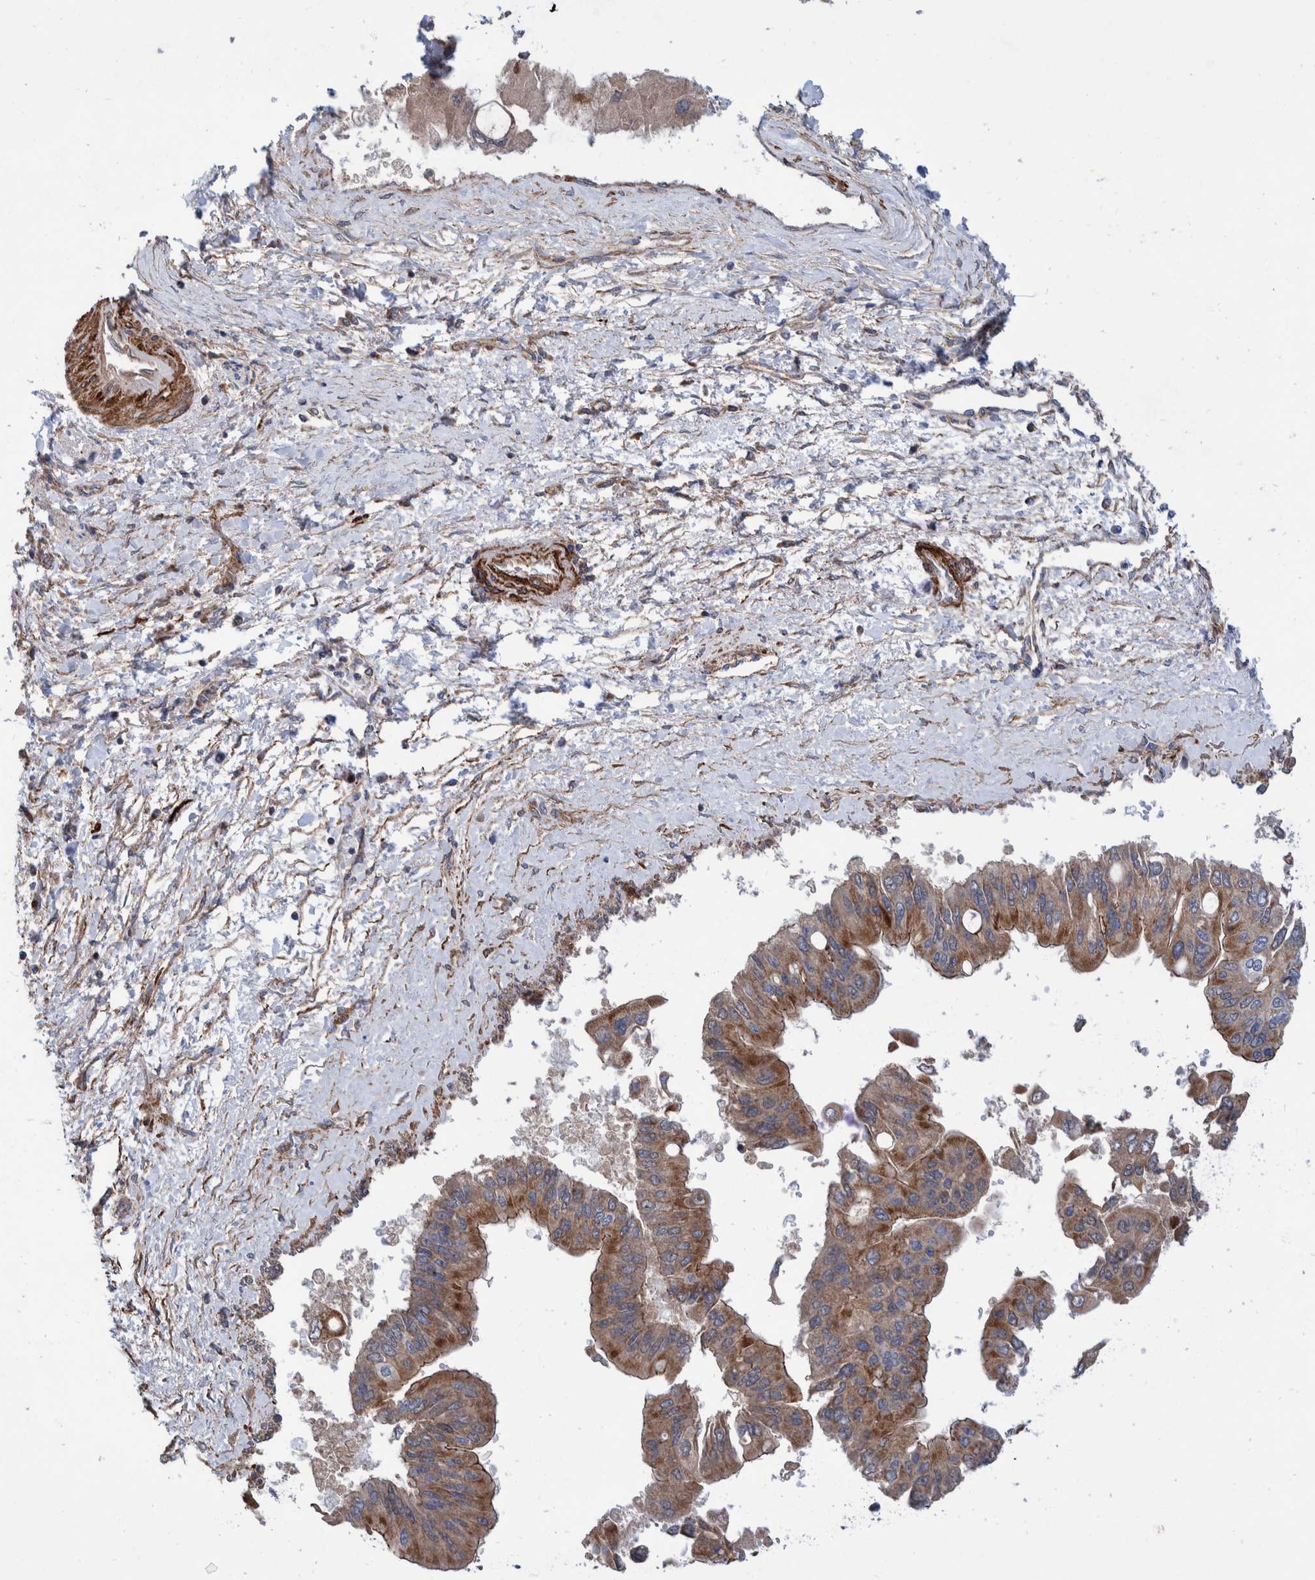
{"staining": {"intensity": "moderate", "quantity": "25%-75%", "location": "cytoplasmic/membranous"}, "tissue": "liver cancer", "cell_type": "Tumor cells", "image_type": "cancer", "snomed": [{"axis": "morphology", "description": "Cholangiocarcinoma"}, {"axis": "topography", "description": "Liver"}], "caption": "Moderate cytoplasmic/membranous positivity is appreciated in about 25%-75% of tumor cells in liver cancer.", "gene": "SLC25A10", "patient": {"sex": "male", "age": 50}}